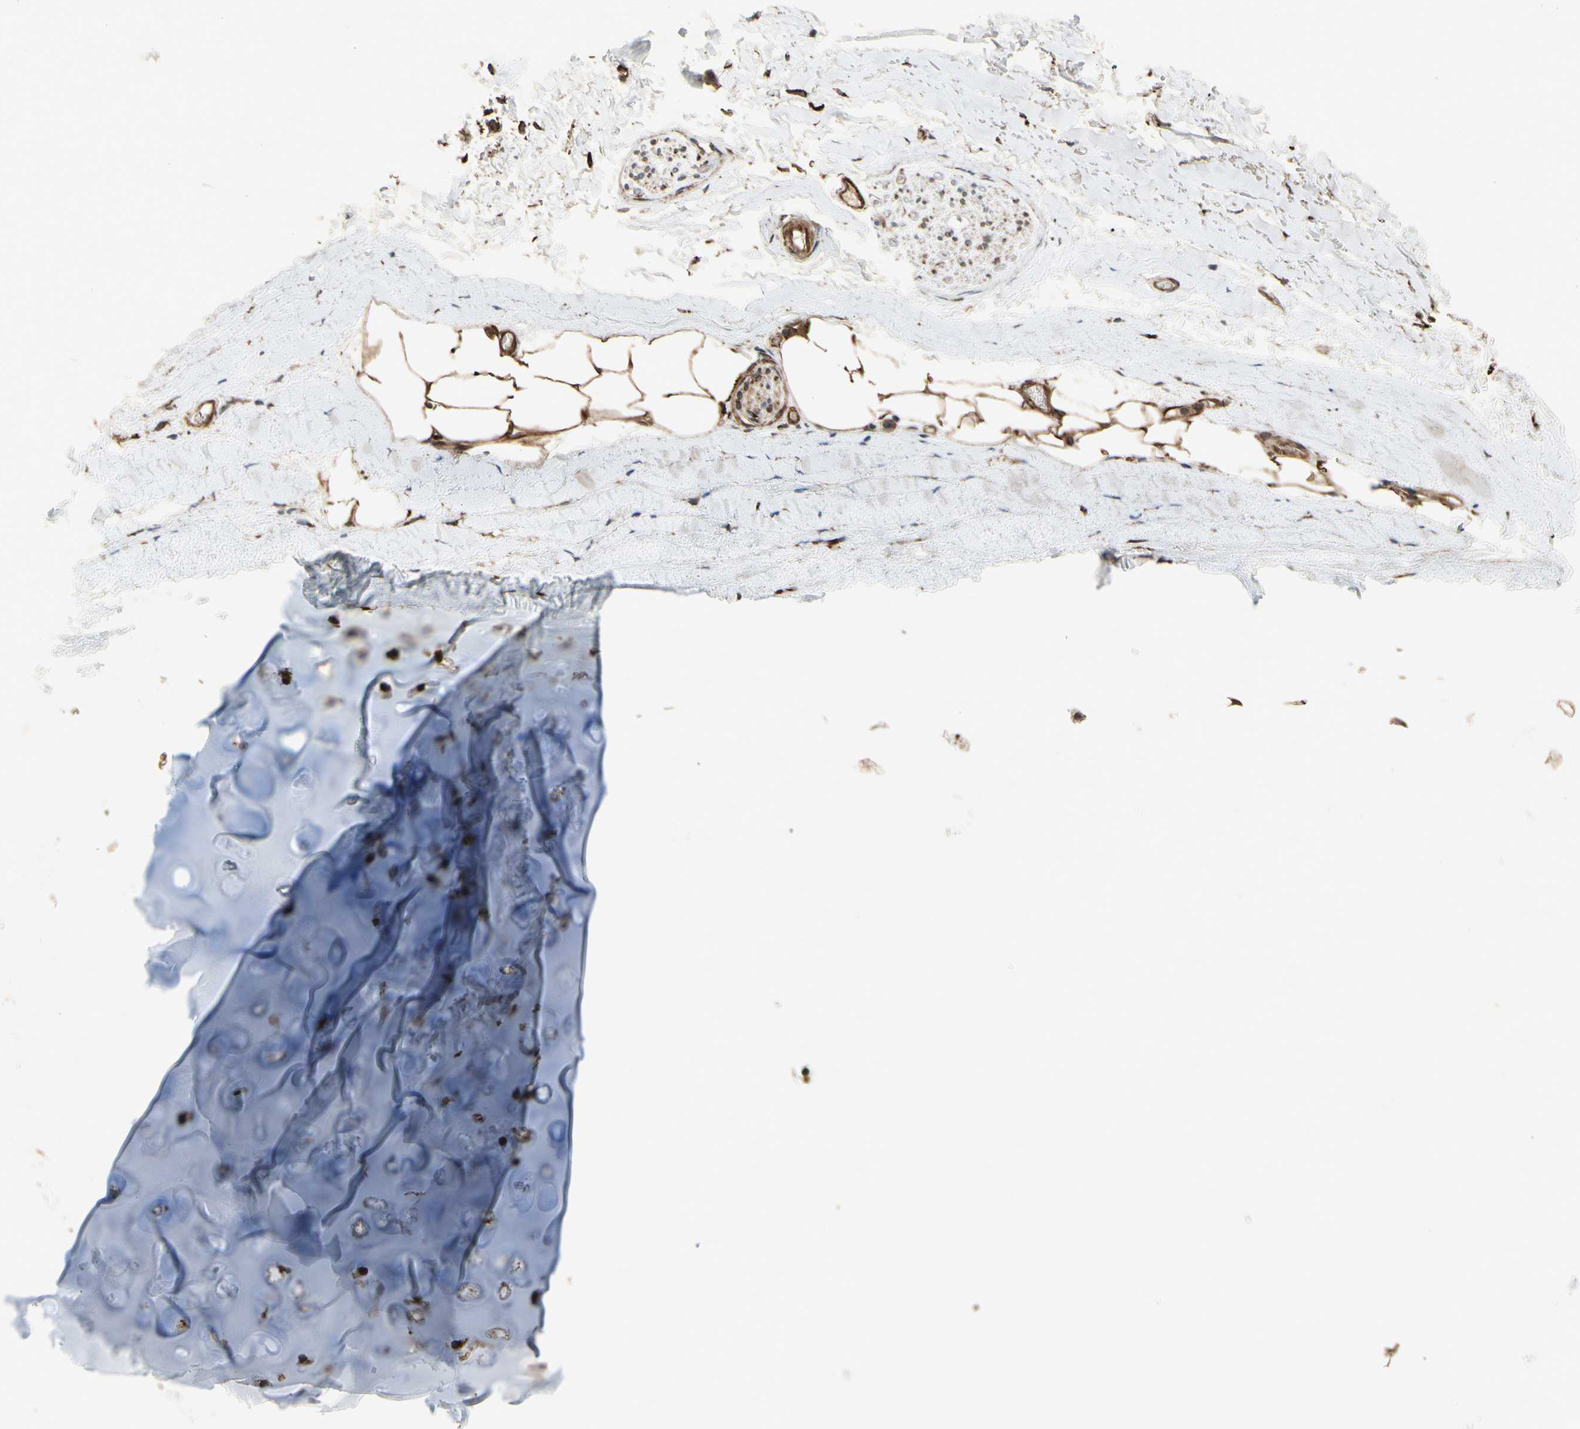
{"staining": {"intensity": "moderate", "quantity": ">75%", "location": "cytoplasmic/membranous"}, "tissue": "adipose tissue", "cell_type": "Adipocytes", "image_type": "normal", "snomed": [{"axis": "morphology", "description": "Normal tissue, NOS"}, {"axis": "topography", "description": "Bronchus"}], "caption": "The photomicrograph shows a brown stain indicating the presence of a protein in the cytoplasmic/membranous of adipocytes in adipose tissue.", "gene": "SLC39A9", "patient": {"sex": "female", "age": 73}}